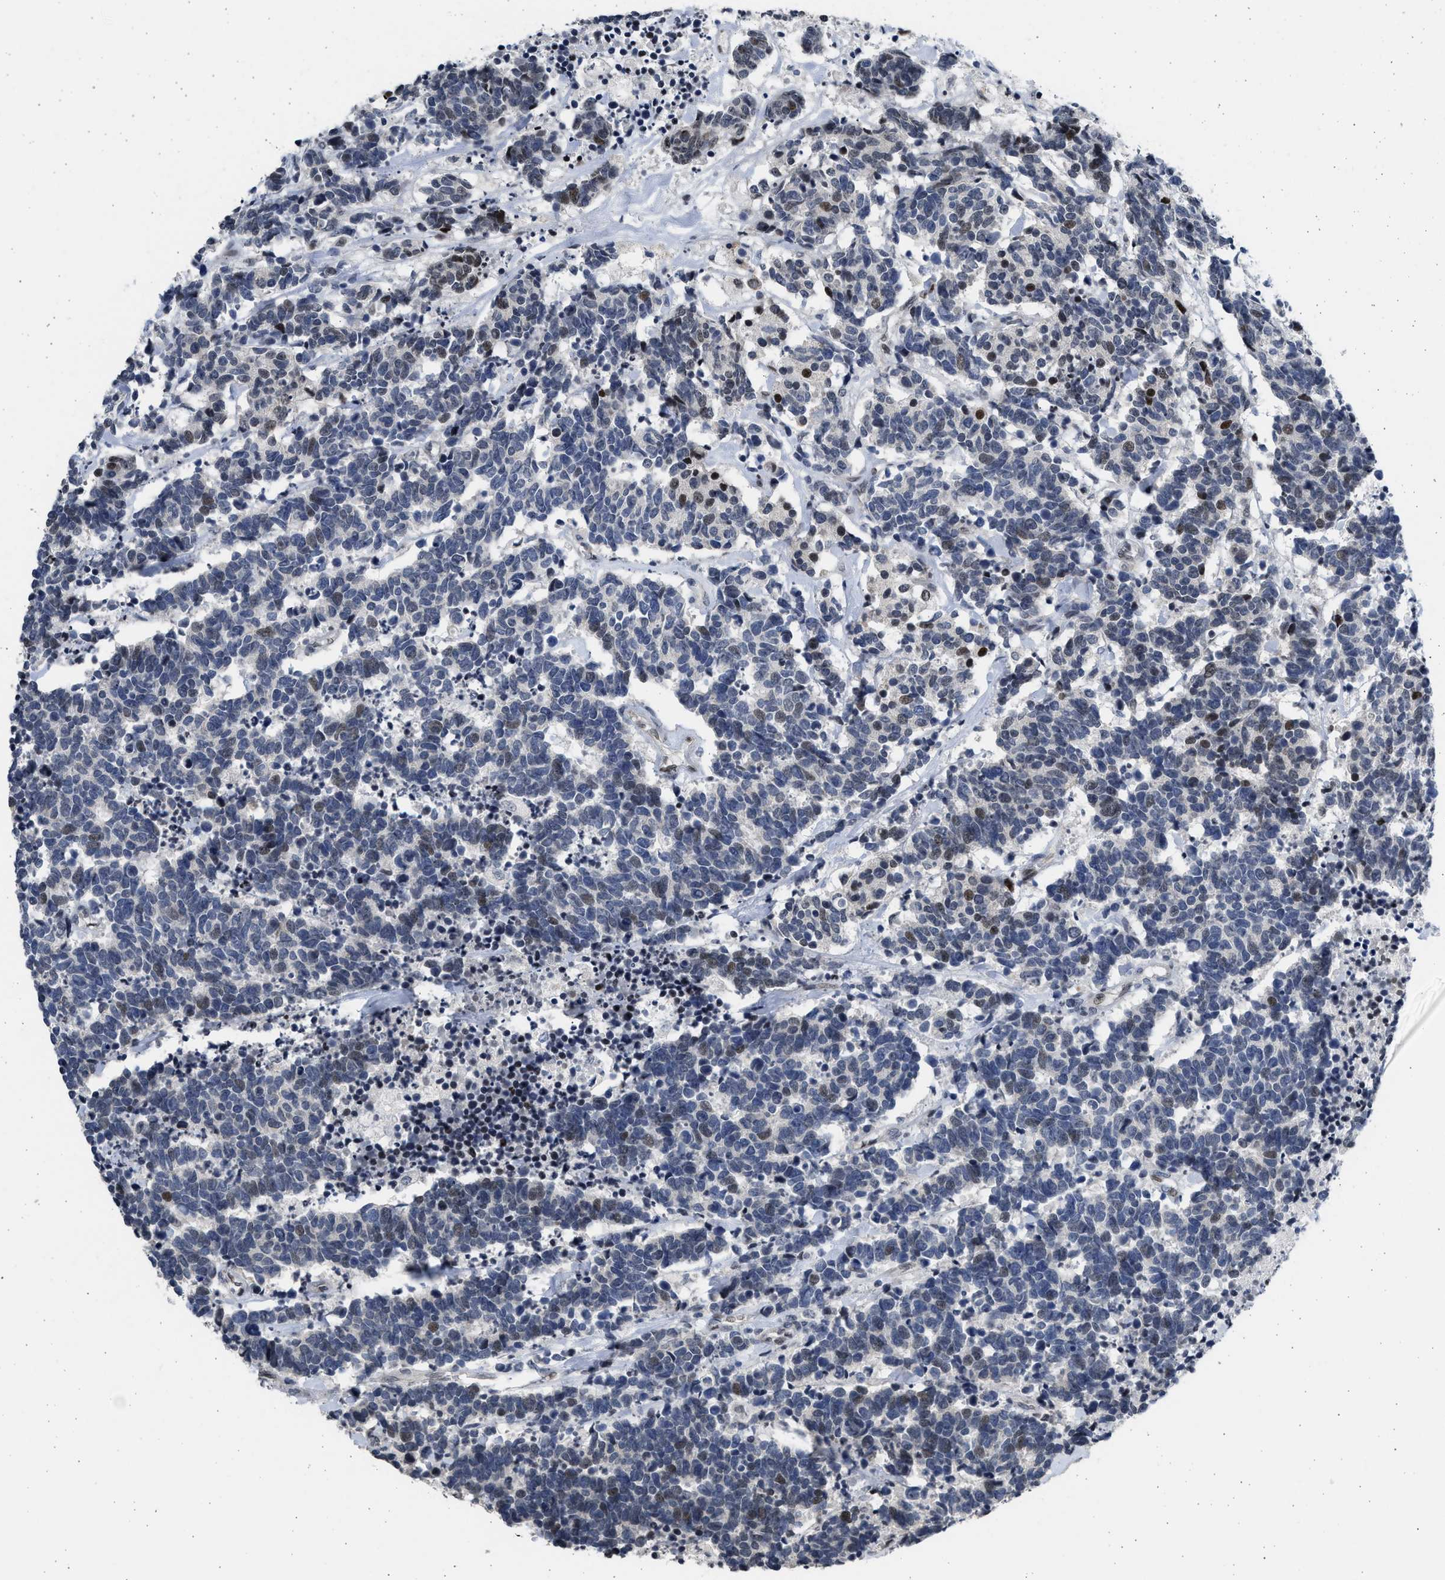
{"staining": {"intensity": "moderate", "quantity": "<25%", "location": "nuclear"}, "tissue": "carcinoid", "cell_type": "Tumor cells", "image_type": "cancer", "snomed": [{"axis": "morphology", "description": "Carcinoma, NOS"}, {"axis": "morphology", "description": "Carcinoid, malignant, NOS"}, {"axis": "topography", "description": "Urinary bladder"}], "caption": "This is a micrograph of immunohistochemistry (IHC) staining of carcinoma, which shows moderate staining in the nuclear of tumor cells.", "gene": "HMGN3", "patient": {"sex": "male", "age": 57}}